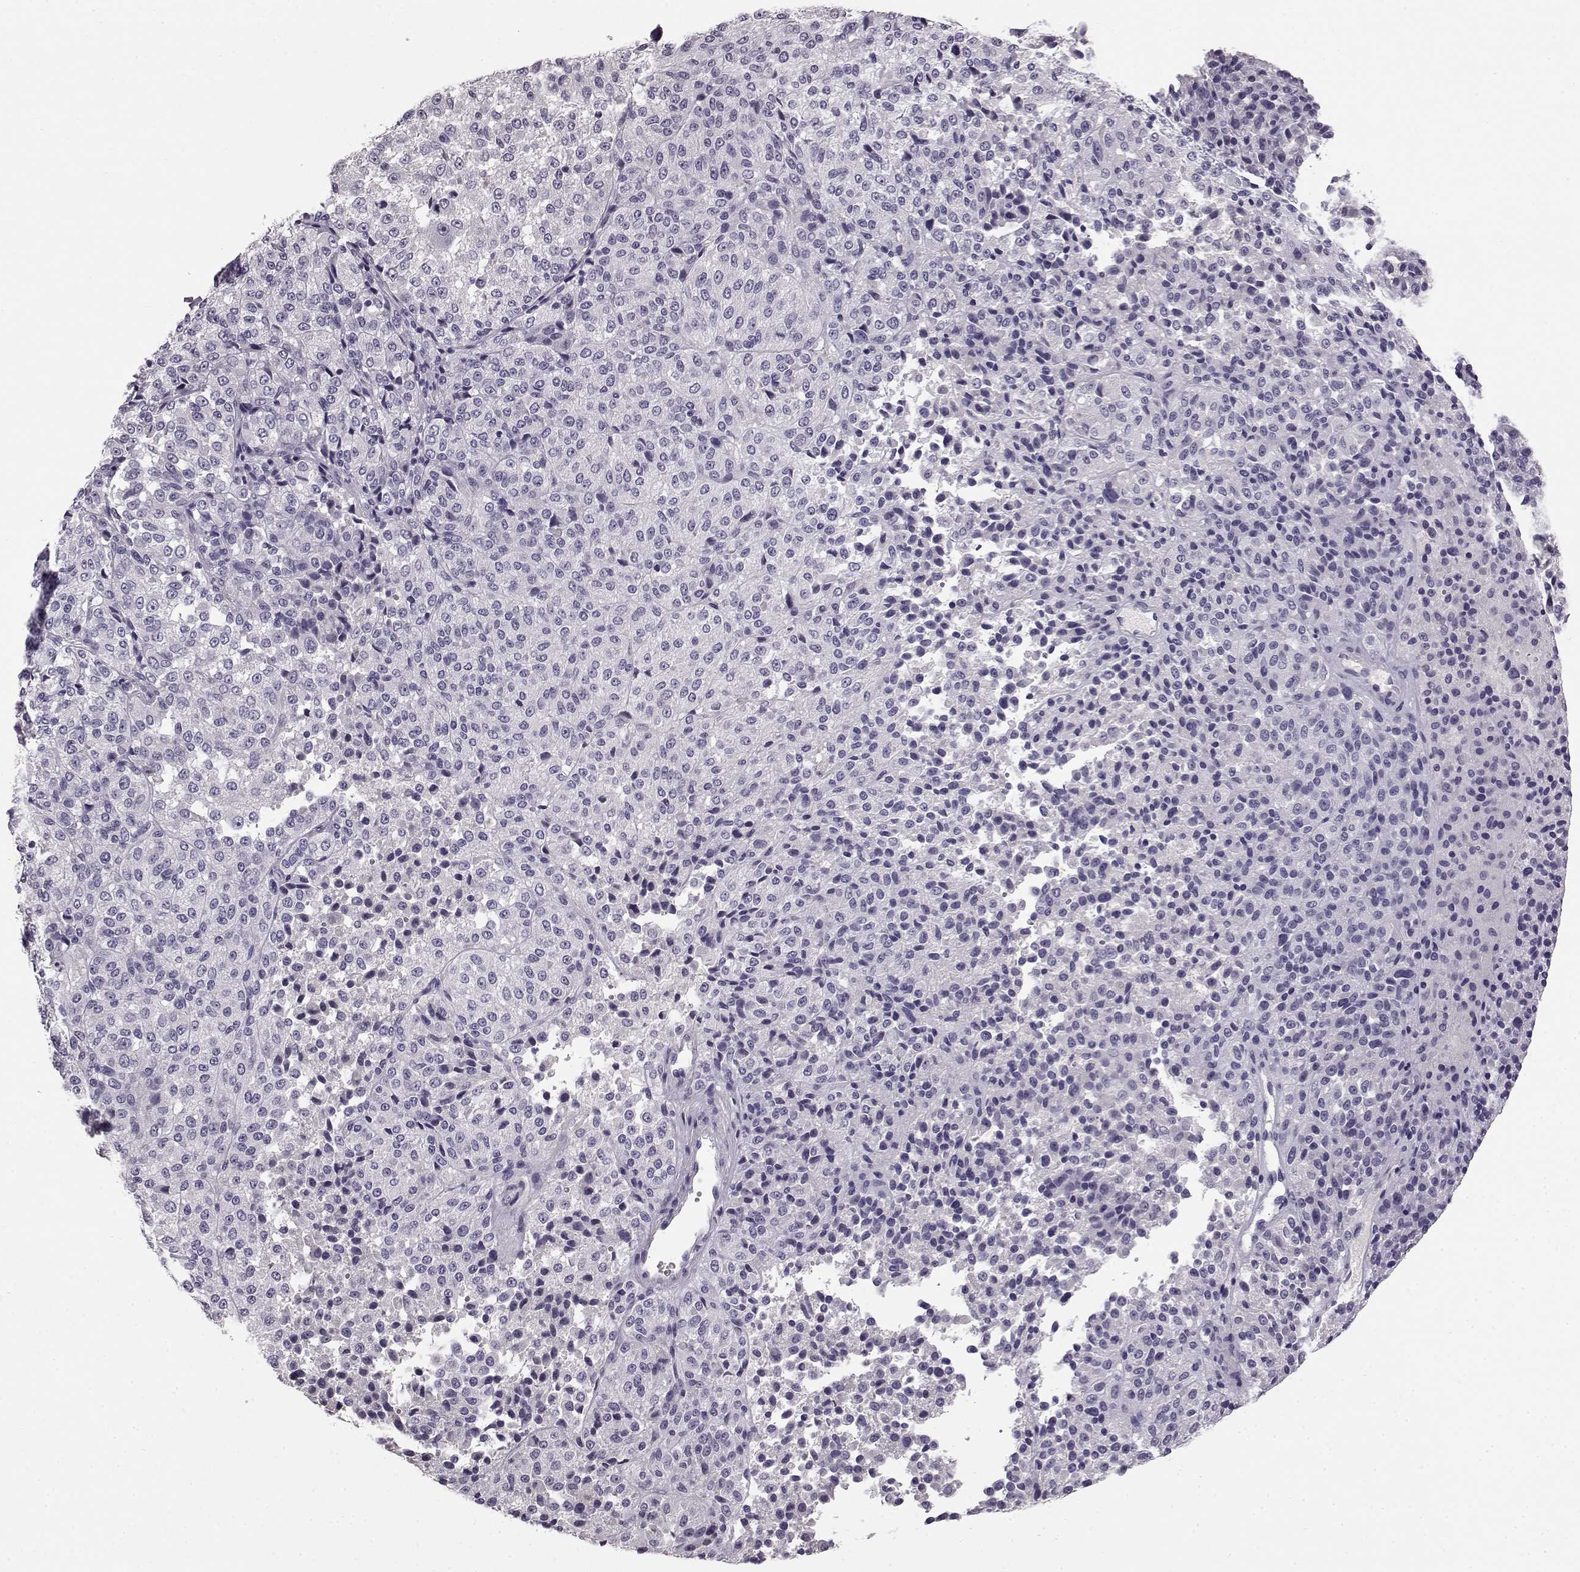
{"staining": {"intensity": "negative", "quantity": "none", "location": "none"}, "tissue": "melanoma", "cell_type": "Tumor cells", "image_type": "cancer", "snomed": [{"axis": "morphology", "description": "Malignant melanoma, Metastatic site"}, {"axis": "topography", "description": "Brain"}], "caption": "Photomicrograph shows no protein expression in tumor cells of melanoma tissue. (DAB IHC, high magnification).", "gene": "KRT85", "patient": {"sex": "female", "age": 56}}